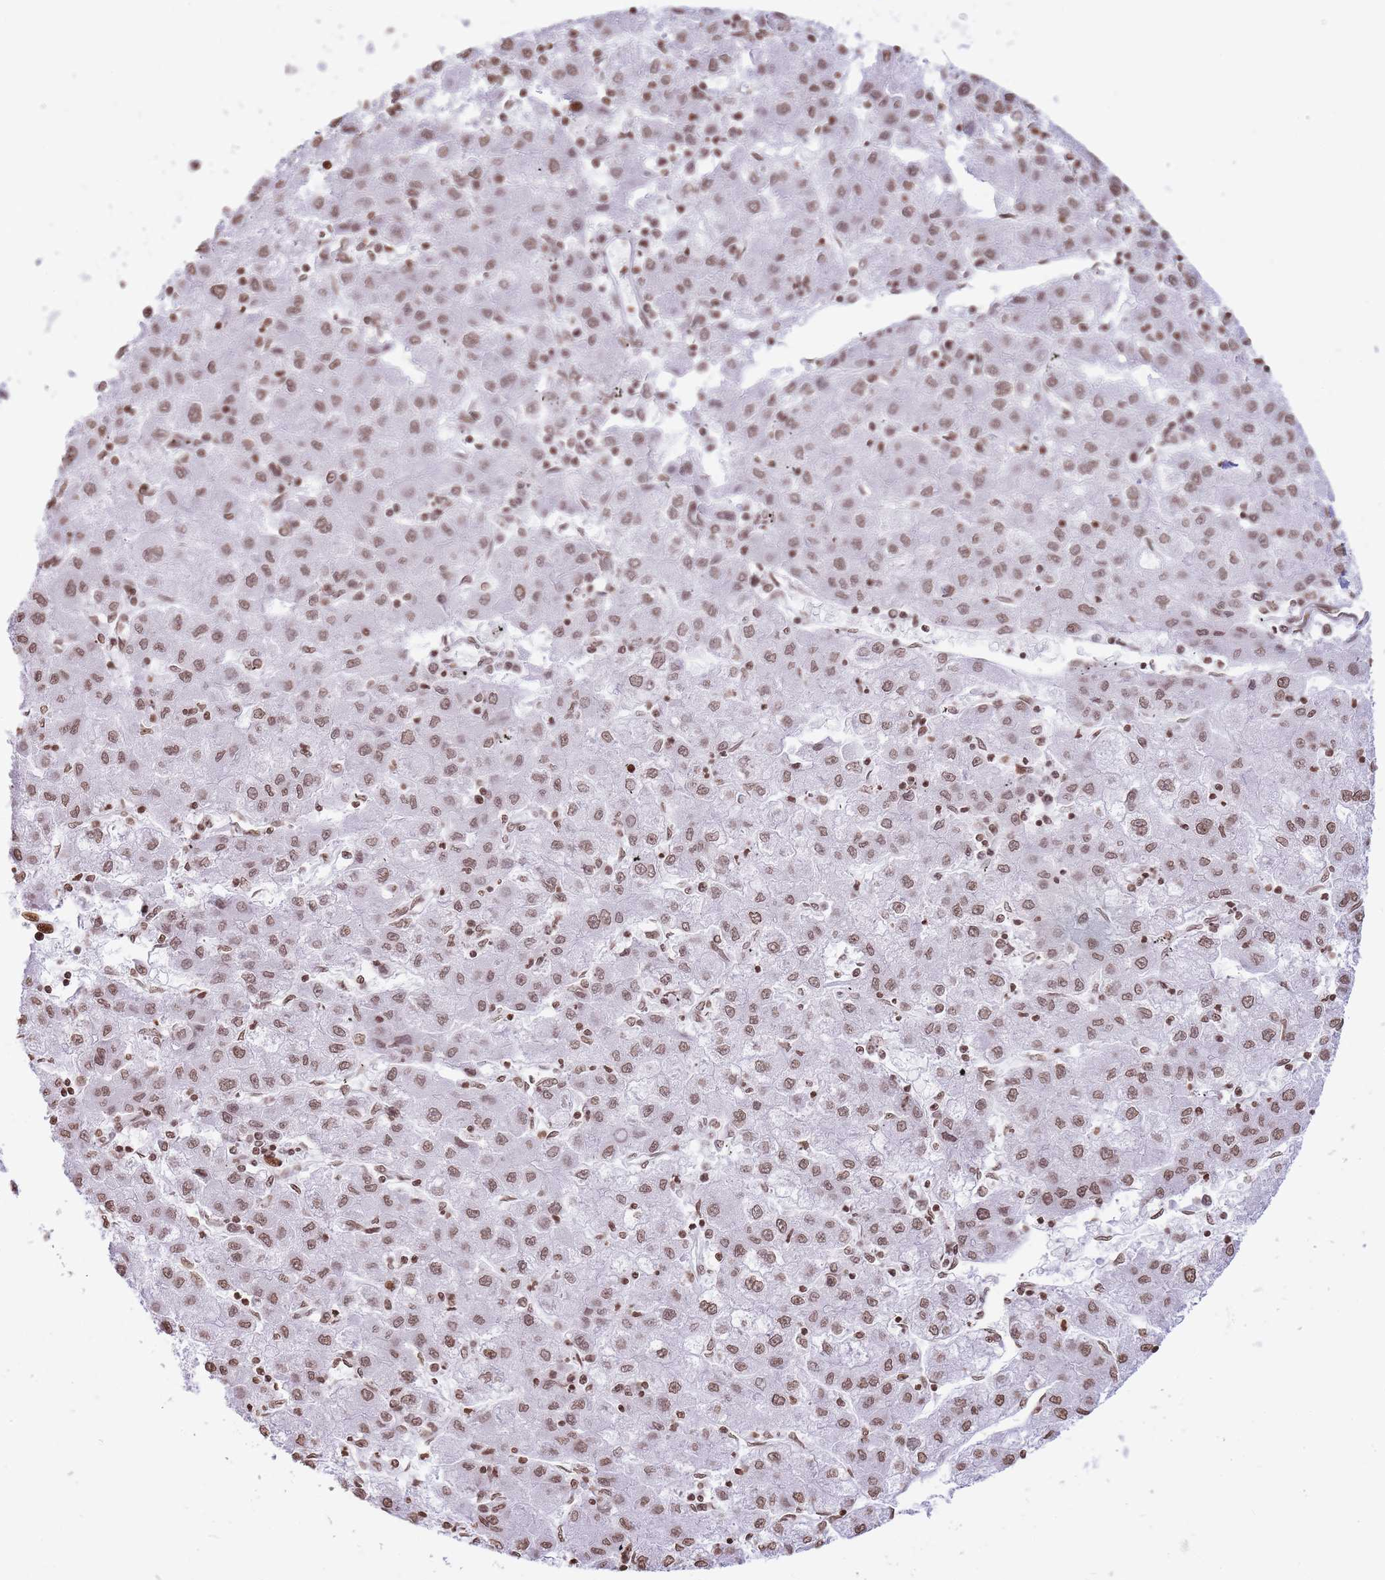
{"staining": {"intensity": "moderate", "quantity": ">75%", "location": "nuclear"}, "tissue": "liver cancer", "cell_type": "Tumor cells", "image_type": "cancer", "snomed": [{"axis": "morphology", "description": "Carcinoma, Hepatocellular, NOS"}, {"axis": "topography", "description": "Liver"}], "caption": "Protein staining exhibits moderate nuclear staining in approximately >75% of tumor cells in liver cancer.", "gene": "SHISAL1", "patient": {"sex": "male", "age": 72}}